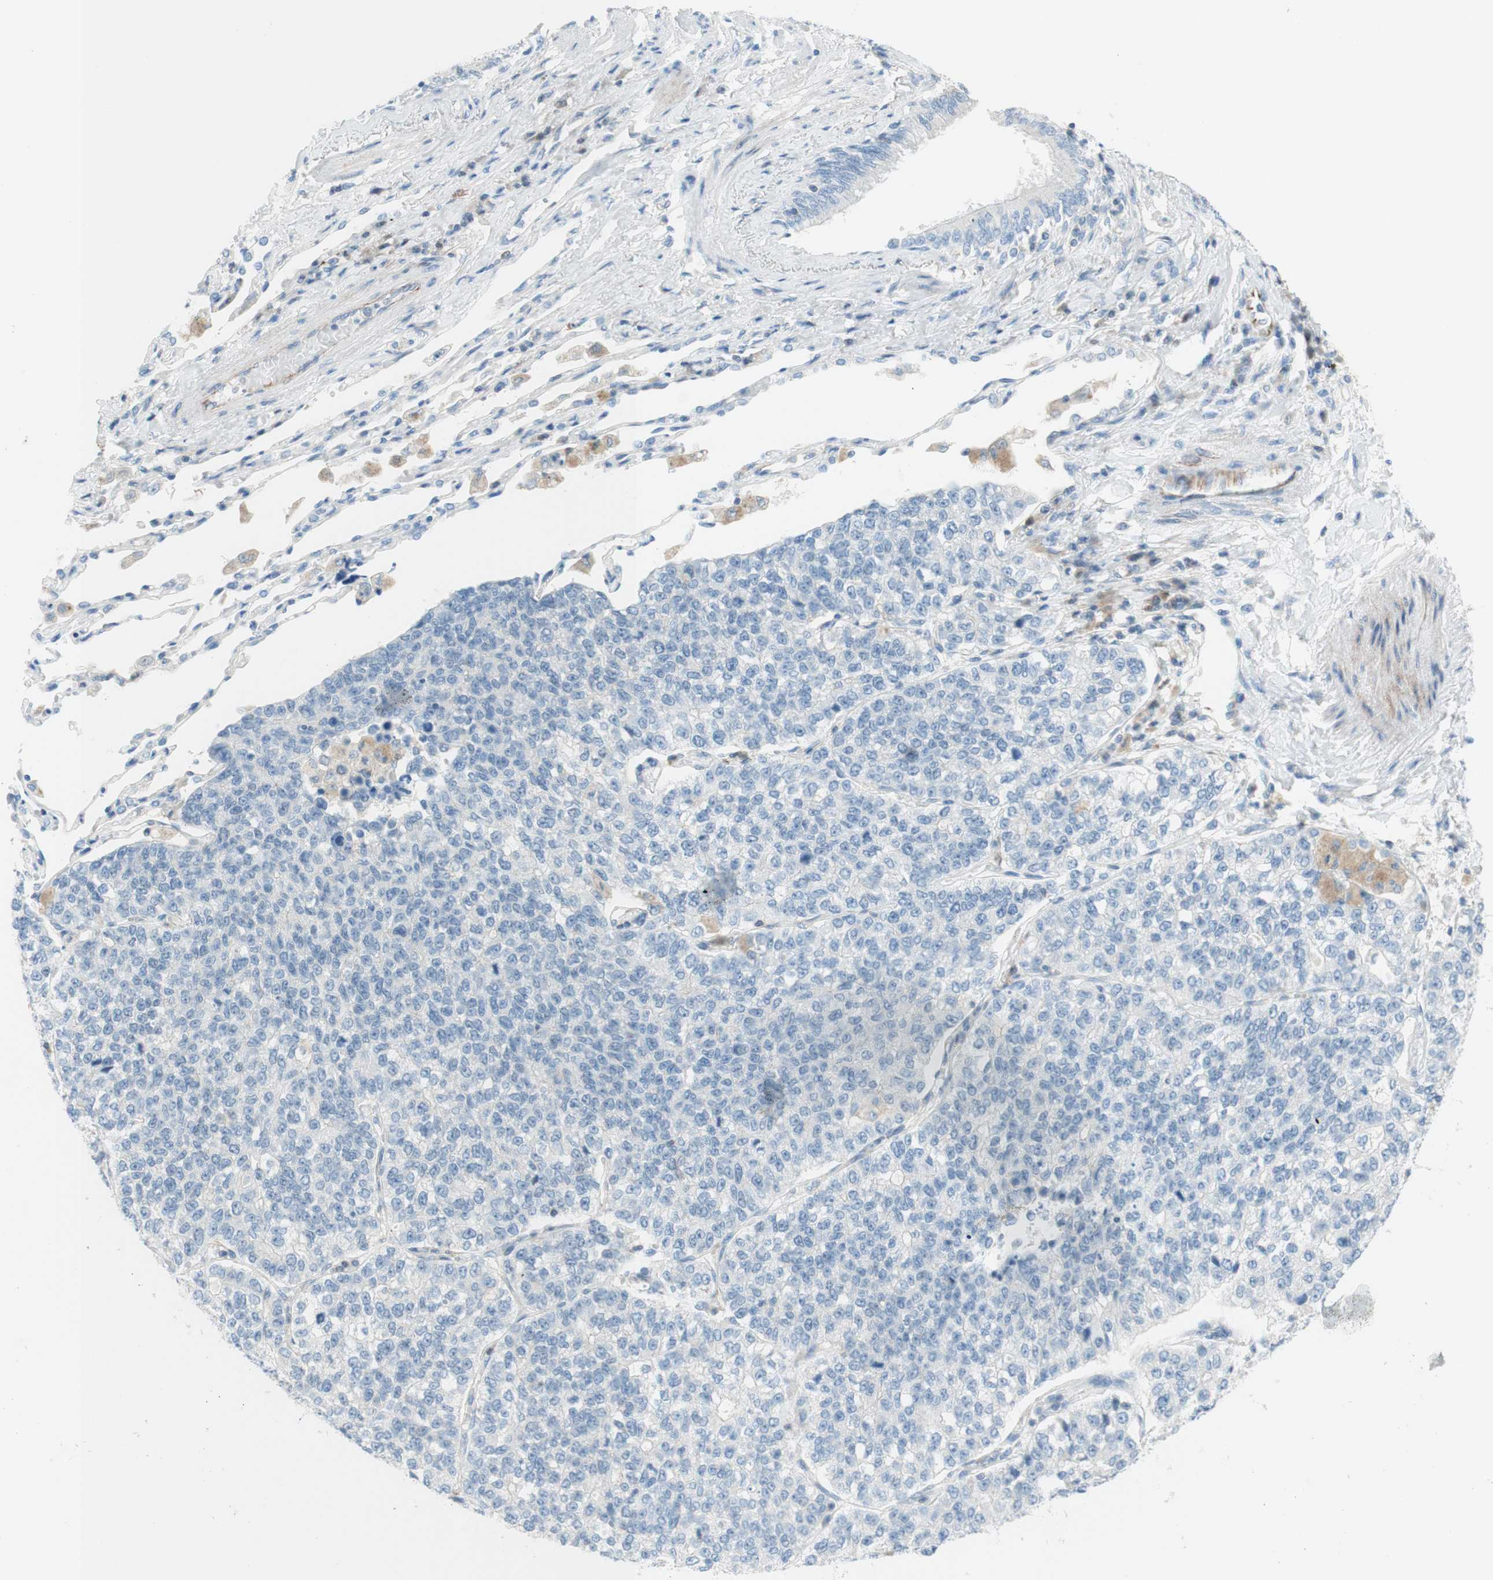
{"staining": {"intensity": "negative", "quantity": "none", "location": "none"}, "tissue": "lung cancer", "cell_type": "Tumor cells", "image_type": "cancer", "snomed": [{"axis": "morphology", "description": "Adenocarcinoma, NOS"}, {"axis": "topography", "description": "Lung"}], "caption": "Tumor cells are negative for protein expression in human adenocarcinoma (lung).", "gene": "POU2AF1", "patient": {"sex": "male", "age": 49}}